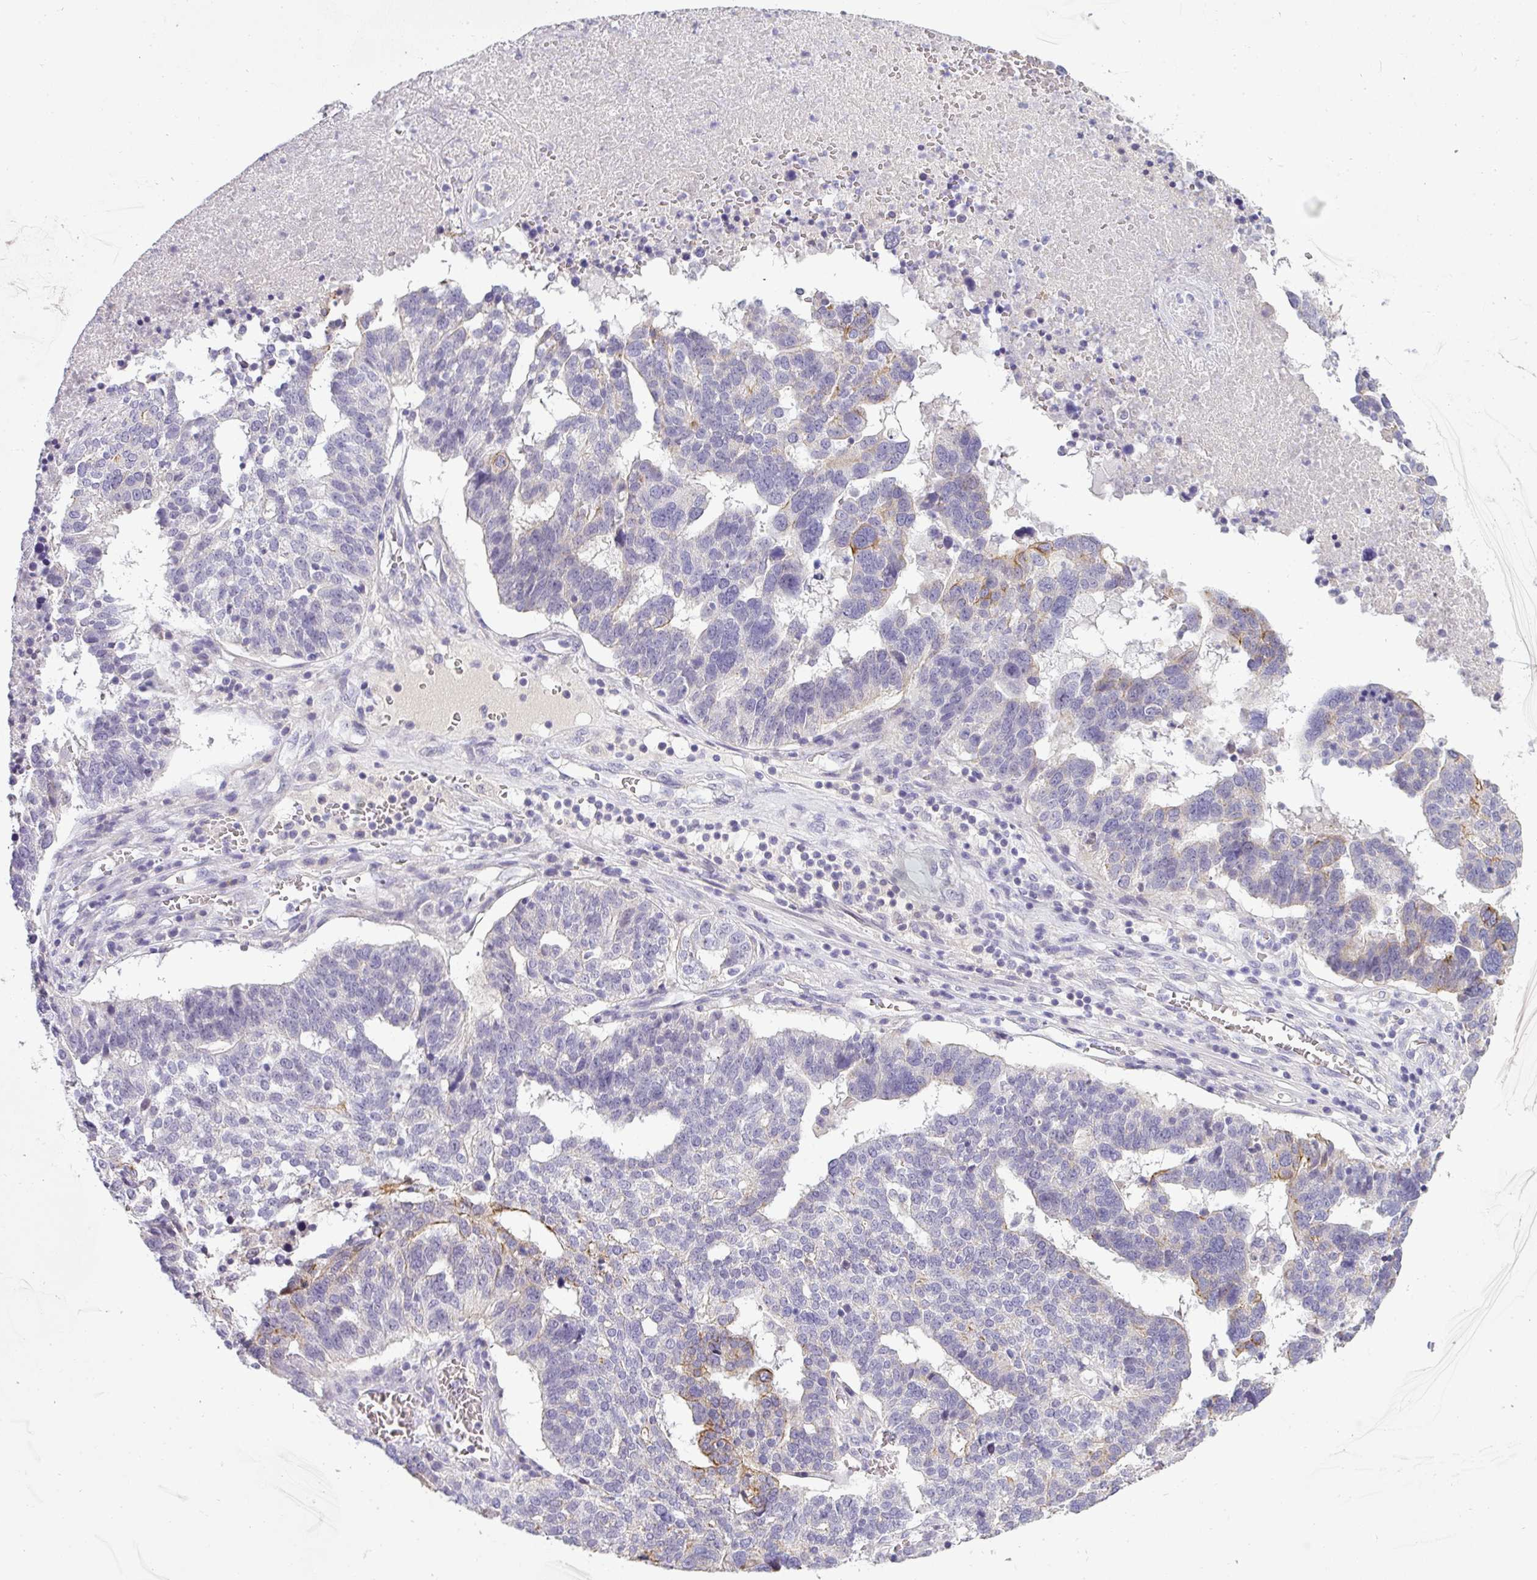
{"staining": {"intensity": "moderate", "quantity": "<25%", "location": "cytoplasmic/membranous"}, "tissue": "ovarian cancer", "cell_type": "Tumor cells", "image_type": "cancer", "snomed": [{"axis": "morphology", "description": "Cystadenocarcinoma, serous, NOS"}, {"axis": "topography", "description": "Ovary"}], "caption": "This micrograph shows IHC staining of serous cystadenocarcinoma (ovarian), with low moderate cytoplasmic/membranous expression in approximately <25% of tumor cells.", "gene": "ASXL3", "patient": {"sex": "female", "age": 59}}